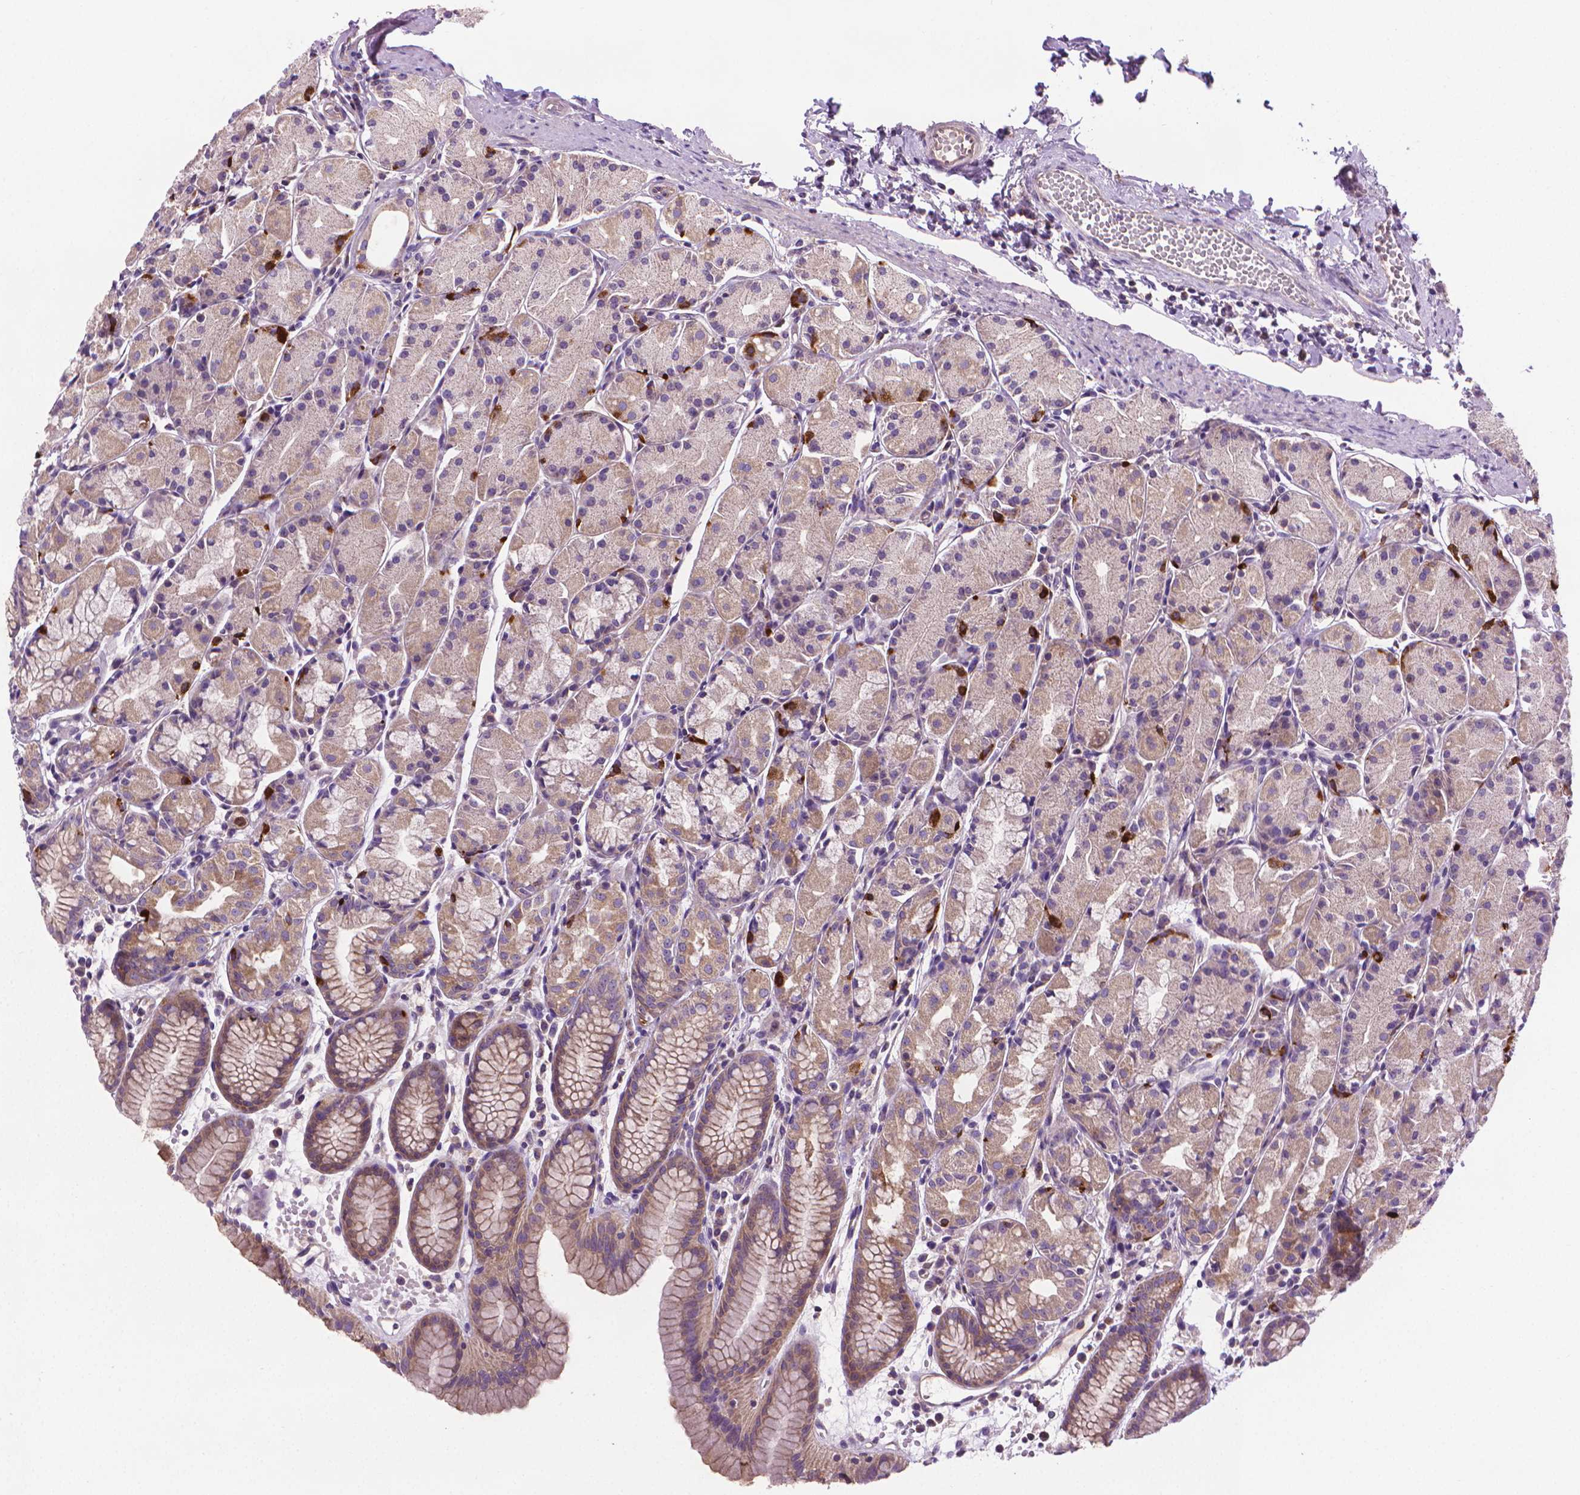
{"staining": {"intensity": "strong", "quantity": "<25%", "location": "cytoplasmic/membranous"}, "tissue": "stomach", "cell_type": "Glandular cells", "image_type": "normal", "snomed": [{"axis": "morphology", "description": "Normal tissue, NOS"}, {"axis": "topography", "description": "Stomach, upper"}], "caption": "Normal stomach displays strong cytoplasmic/membranous positivity in approximately <25% of glandular cells (Brightfield microscopy of DAB IHC at high magnification)..", "gene": "SLC51B", "patient": {"sex": "male", "age": 47}}